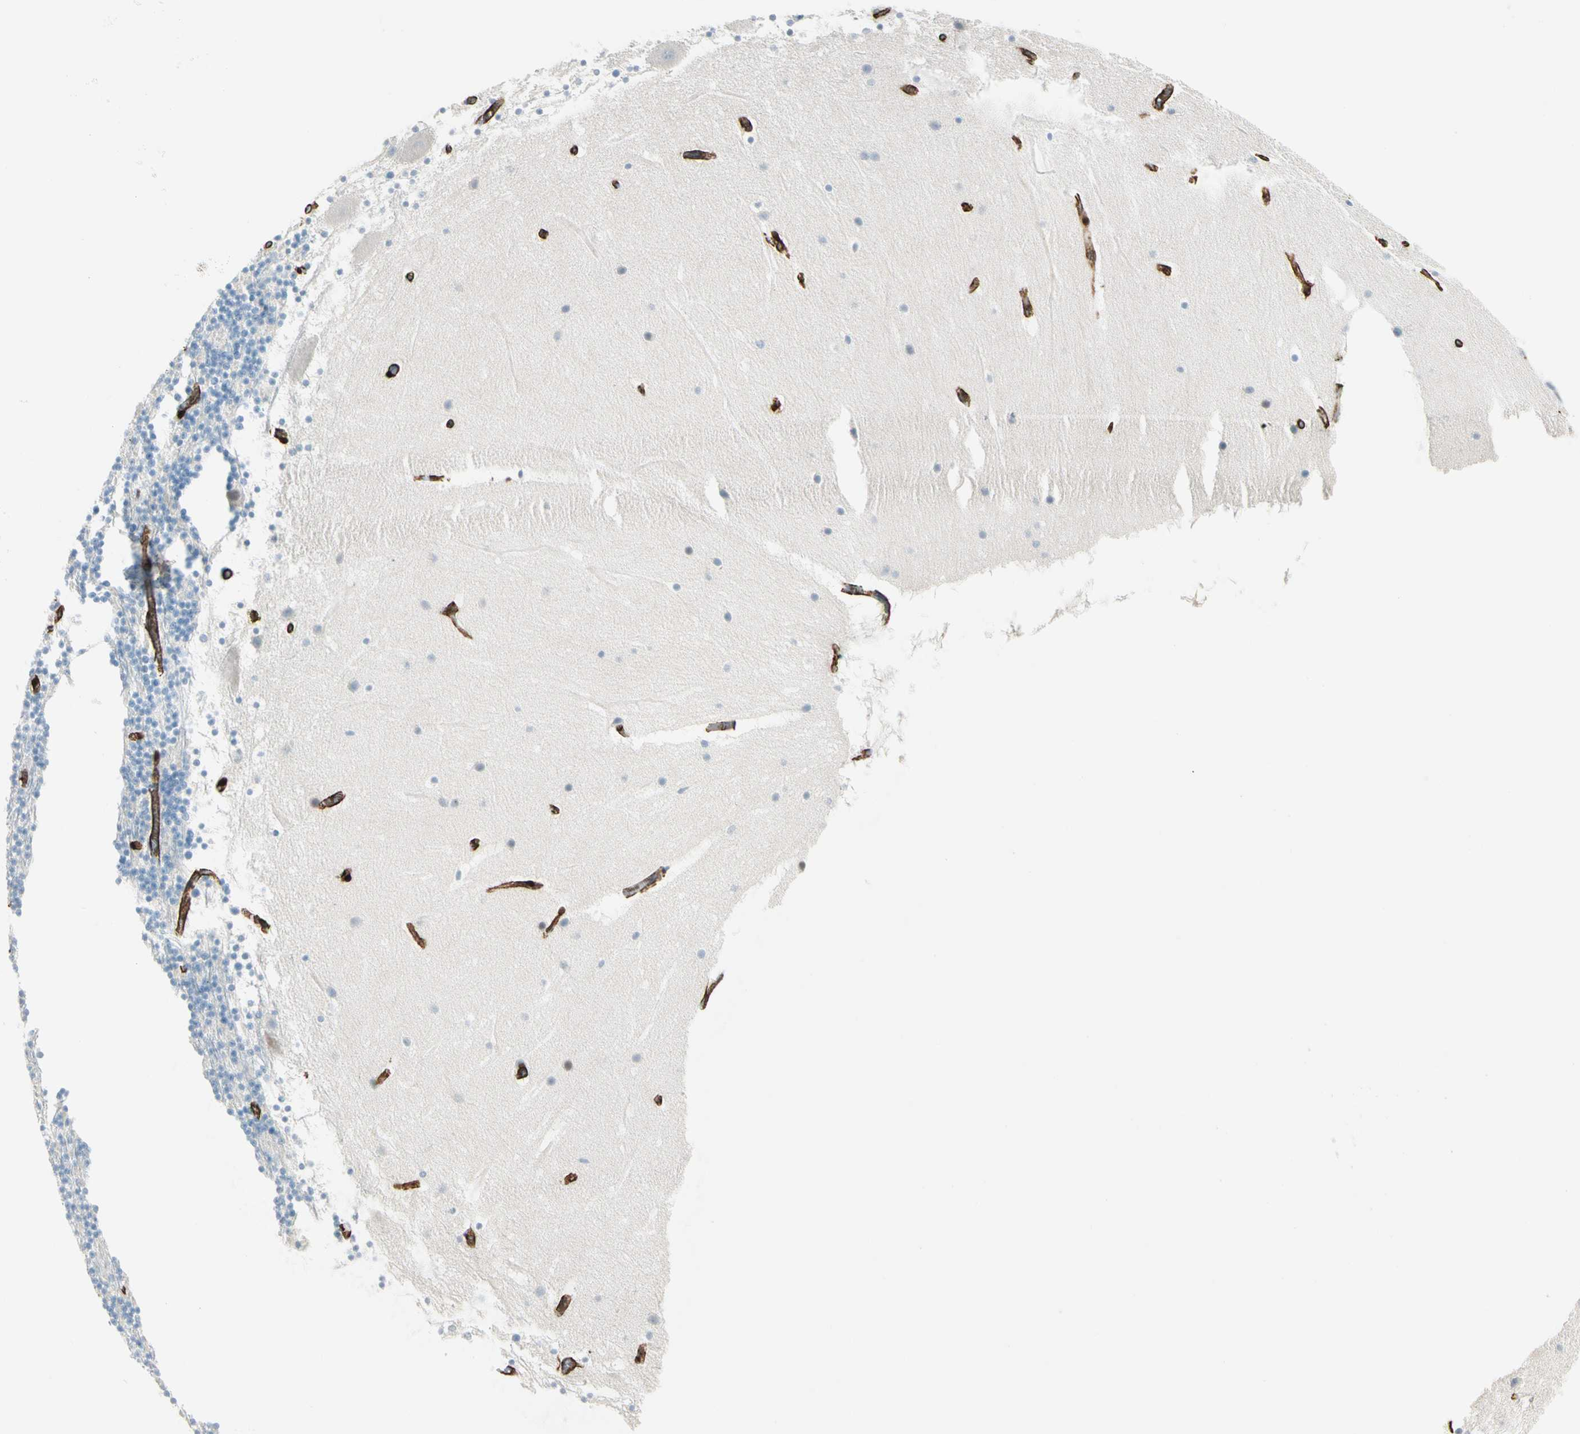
{"staining": {"intensity": "negative", "quantity": "none", "location": "none"}, "tissue": "cerebellum", "cell_type": "Cells in granular layer", "image_type": "normal", "snomed": [{"axis": "morphology", "description": "Normal tissue, NOS"}, {"axis": "topography", "description": "Cerebellum"}], "caption": "The histopathology image displays no staining of cells in granular layer in normal cerebellum.", "gene": "CALD1", "patient": {"sex": "male", "age": 45}}